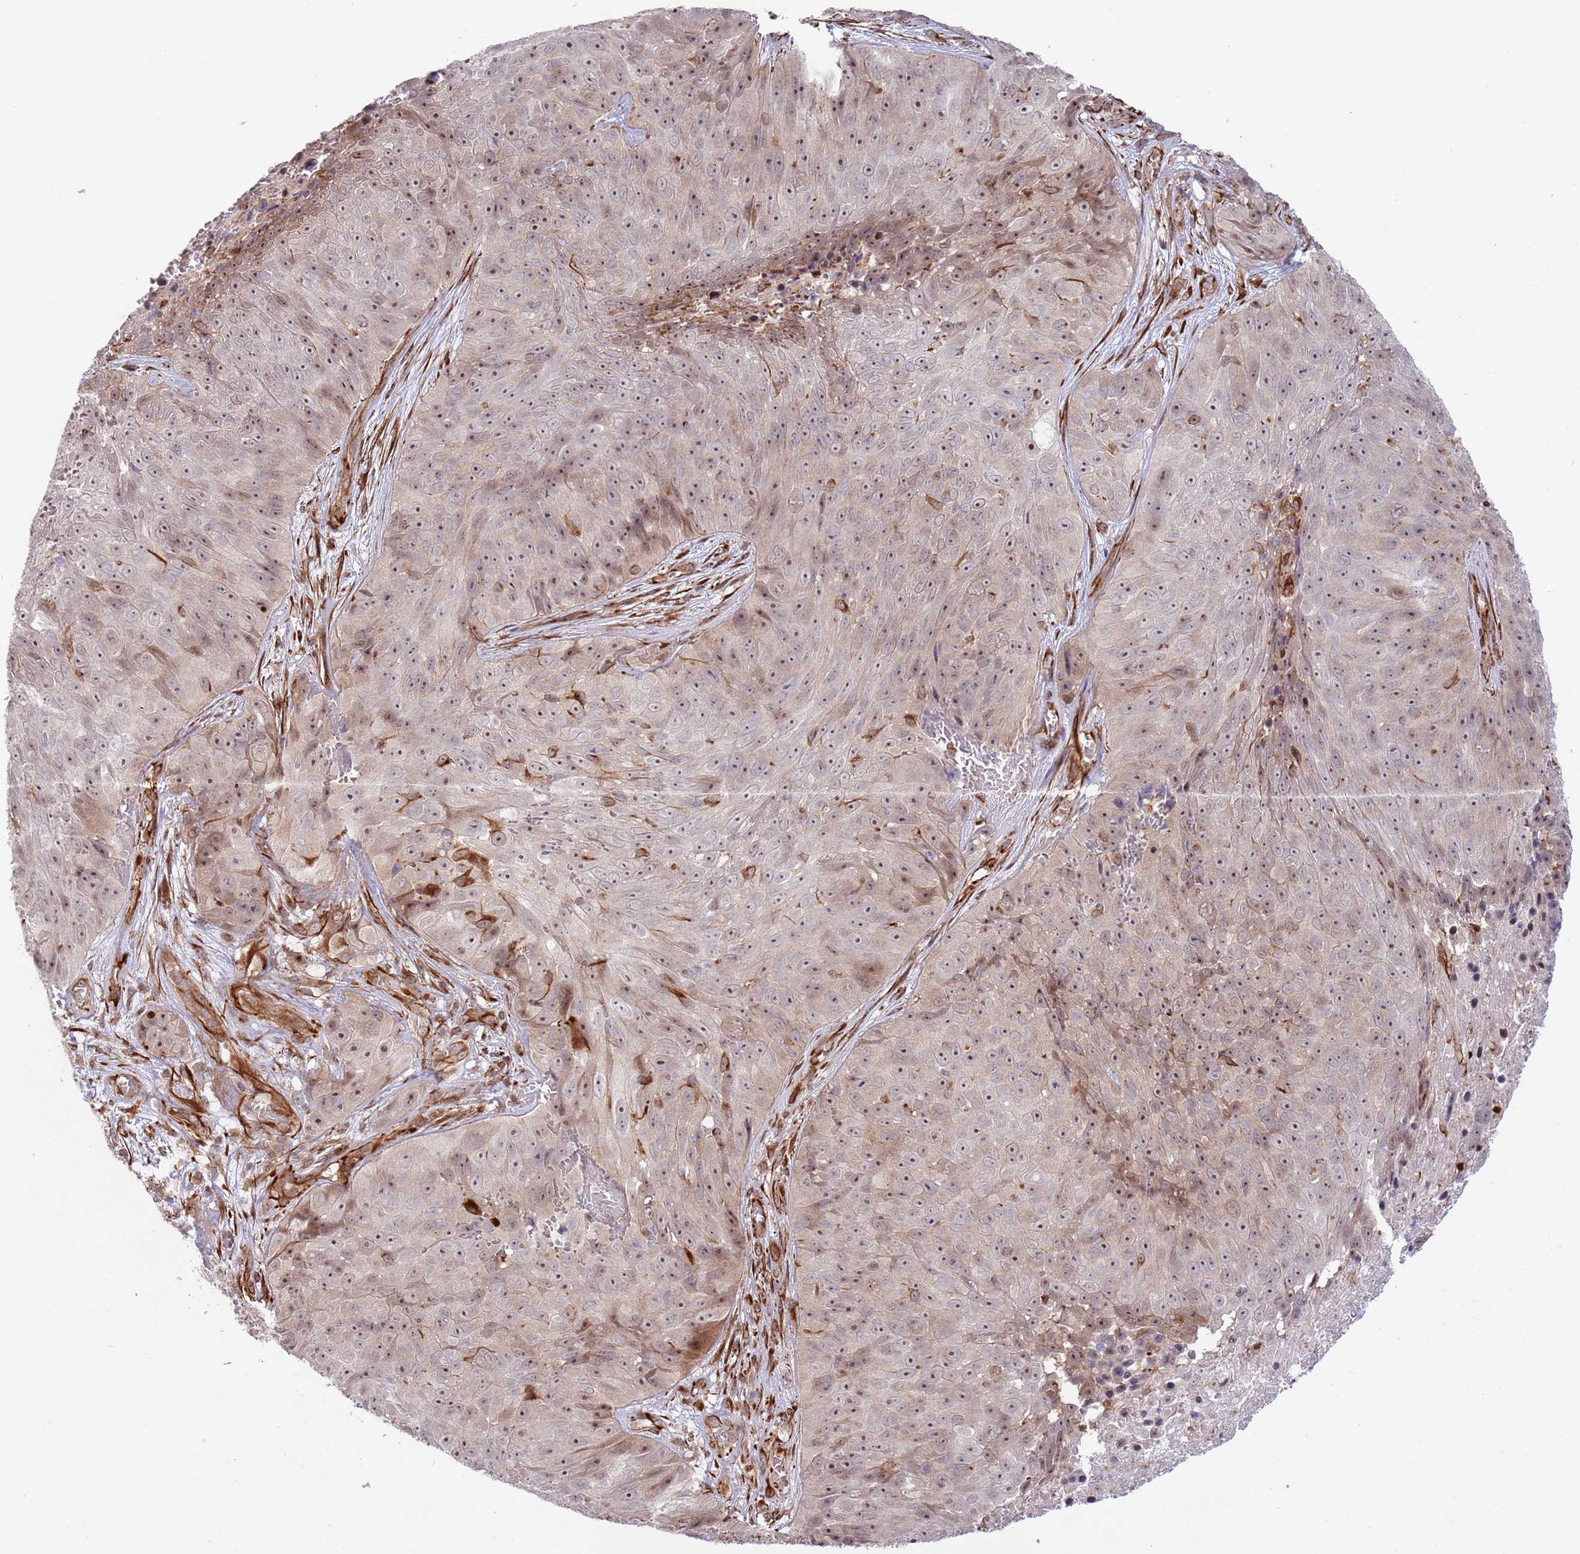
{"staining": {"intensity": "moderate", "quantity": ">75%", "location": "nuclear"}, "tissue": "skin cancer", "cell_type": "Tumor cells", "image_type": "cancer", "snomed": [{"axis": "morphology", "description": "Squamous cell carcinoma, NOS"}, {"axis": "topography", "description": "Skin"}], "caption": "Immunohistochemistry (IHC) histopathology image of neoplastic tissue: squamous cell carcinoma (skin) stained using immunohistochemistry (IHC) exhibits medium levels of moderate protein expression localized specifically in the nuclear of tumor cells, appearing as a nuclear brown color.", "gene": "NEK3", "patient": {"sex": "female", "age": 87}}